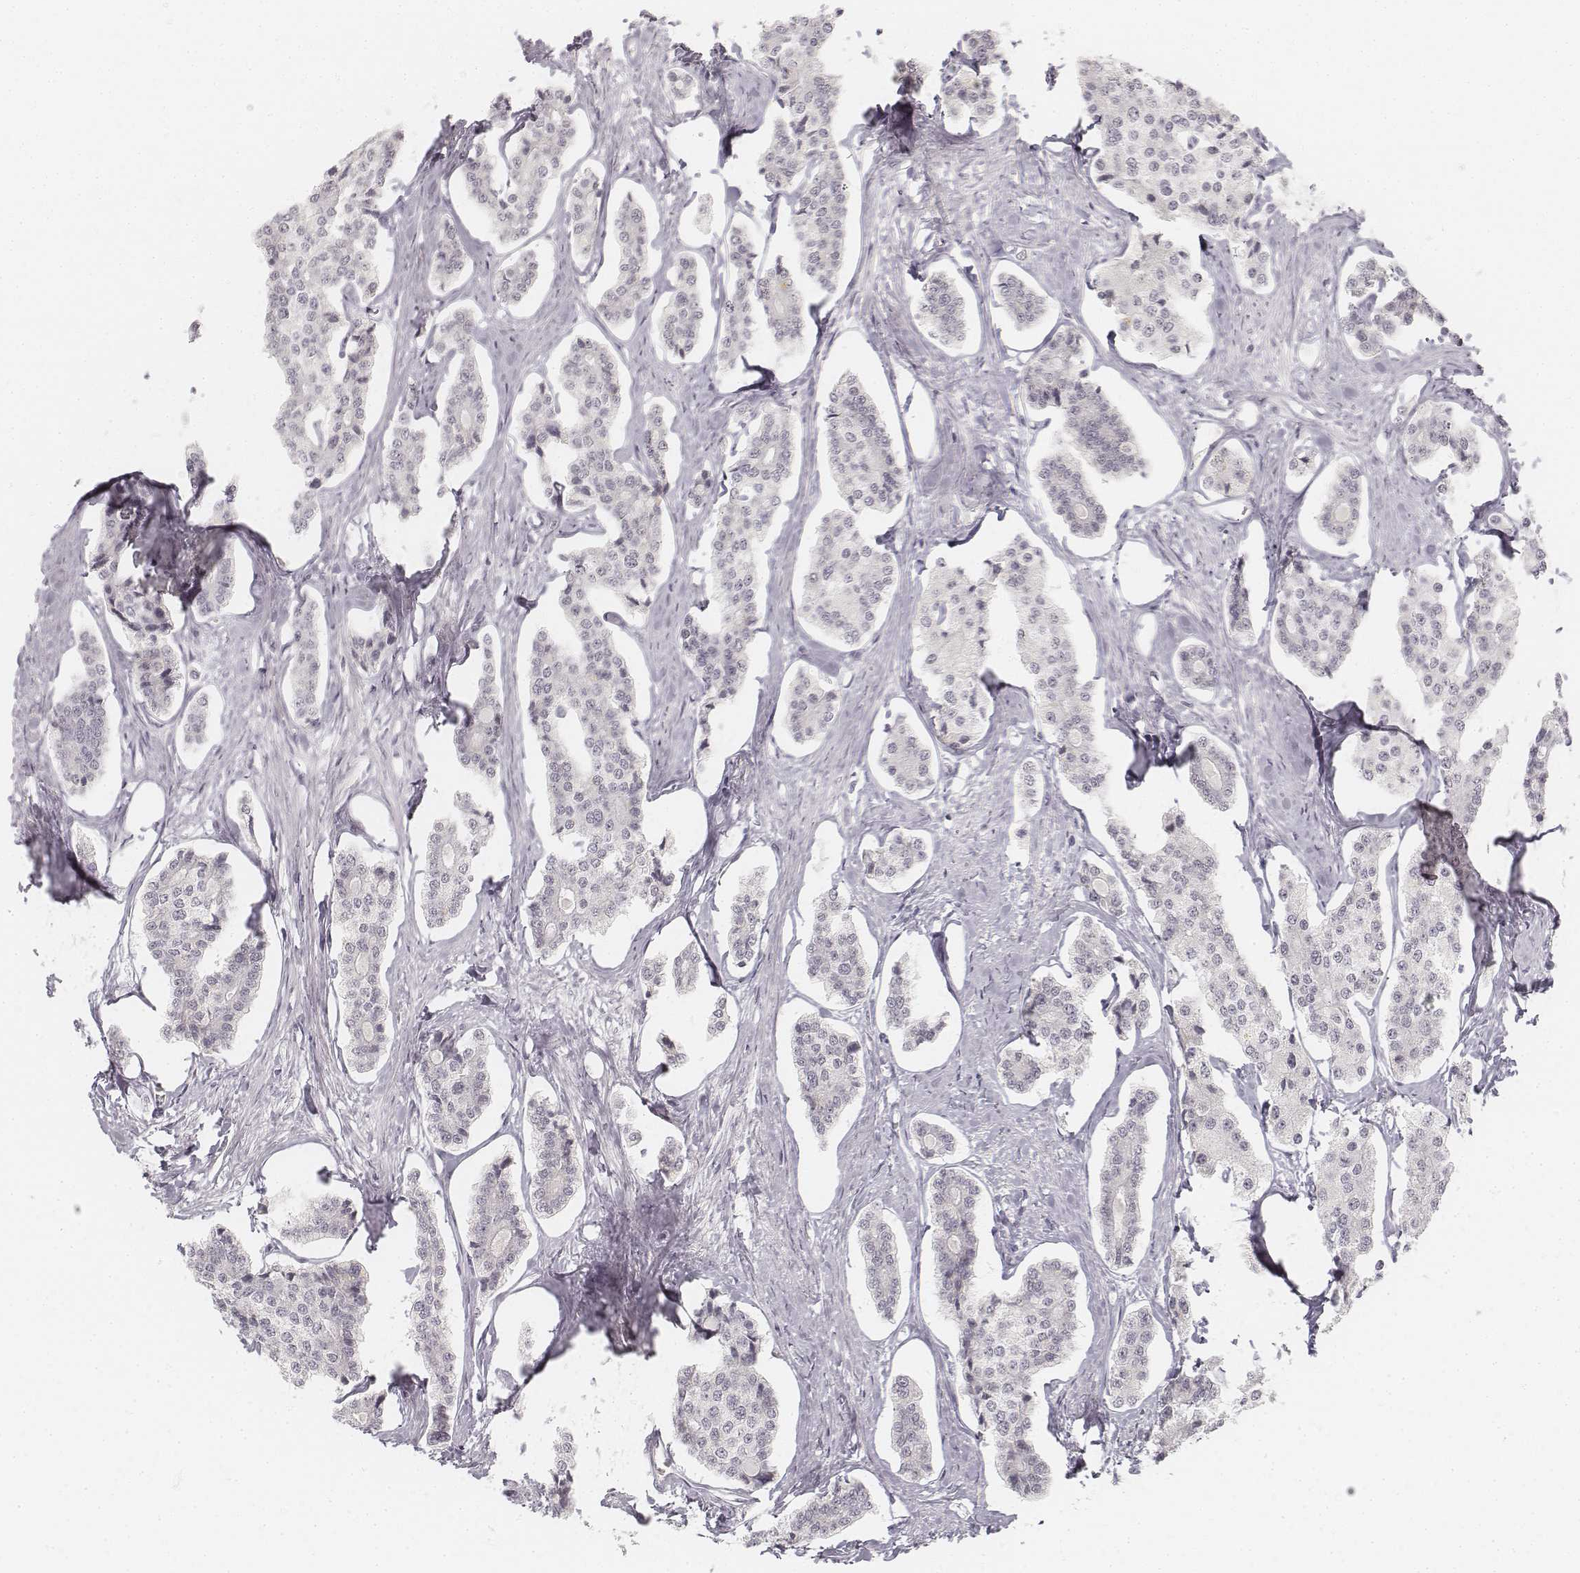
{"staining": {"intensity": "negative", "quantity": "none", "location": "none"}, "tissue": "carcinoid", "cell_type": "Tumor cells", "image_type": "cancer", "snomed": [{"axis": "morphology", "description": "Carcinoid, malignant, NOS"}, {"axis": "topography", "description": "Small intestine"}], "caption": "High magnification brightfield microscopy of carcinoid stained with DAB (brown) and counterstained with hematoxylin (blue): tumor cells show no significant expression.", "gene": "KRTAP2-1", "patient": {"sex": "female", "age": 65}}